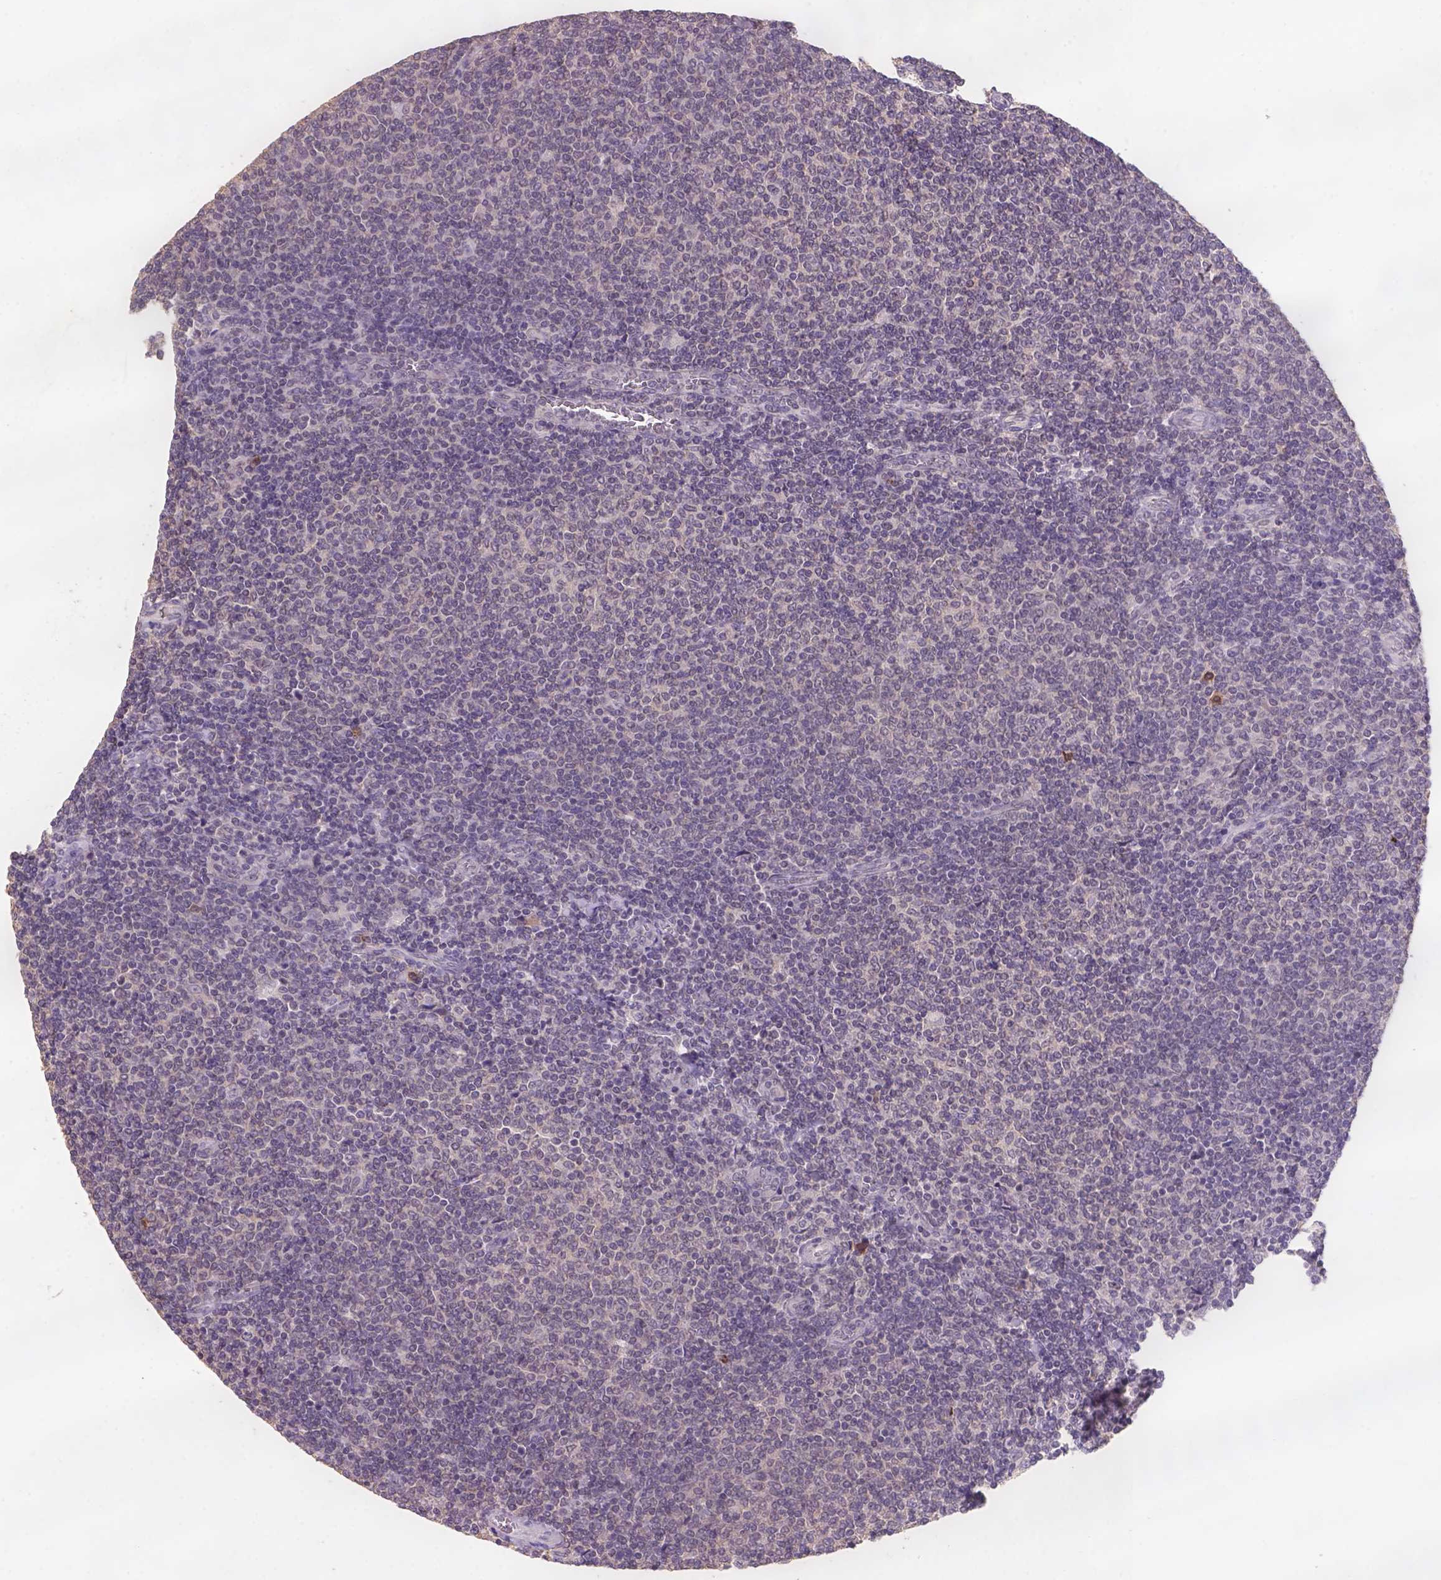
{"staining": {"intensity": "weak", "quantity": "25%-75%", "location": "cytoplasmic/membranous,nuclear"}, "tissue": "lymphoma", "cell_type": "Tumor cells", "image_type": "cancer", "snomed": [{"axis": "morphology", "description": "Malignant lymphoma, non-Hodgkin's type, Low grade"}, {"axis": "topography", "description": "Lymph node"}], "caption": "The image displays staining of low-grade malignant lymphoma, non-Hodgkin's type, revealing weak cytoplasmic/membranous and nuclear protein staining (brown color) within tumor cells.", "gene": "SCML4", "patient": {"sex": "male", "age": 52}}